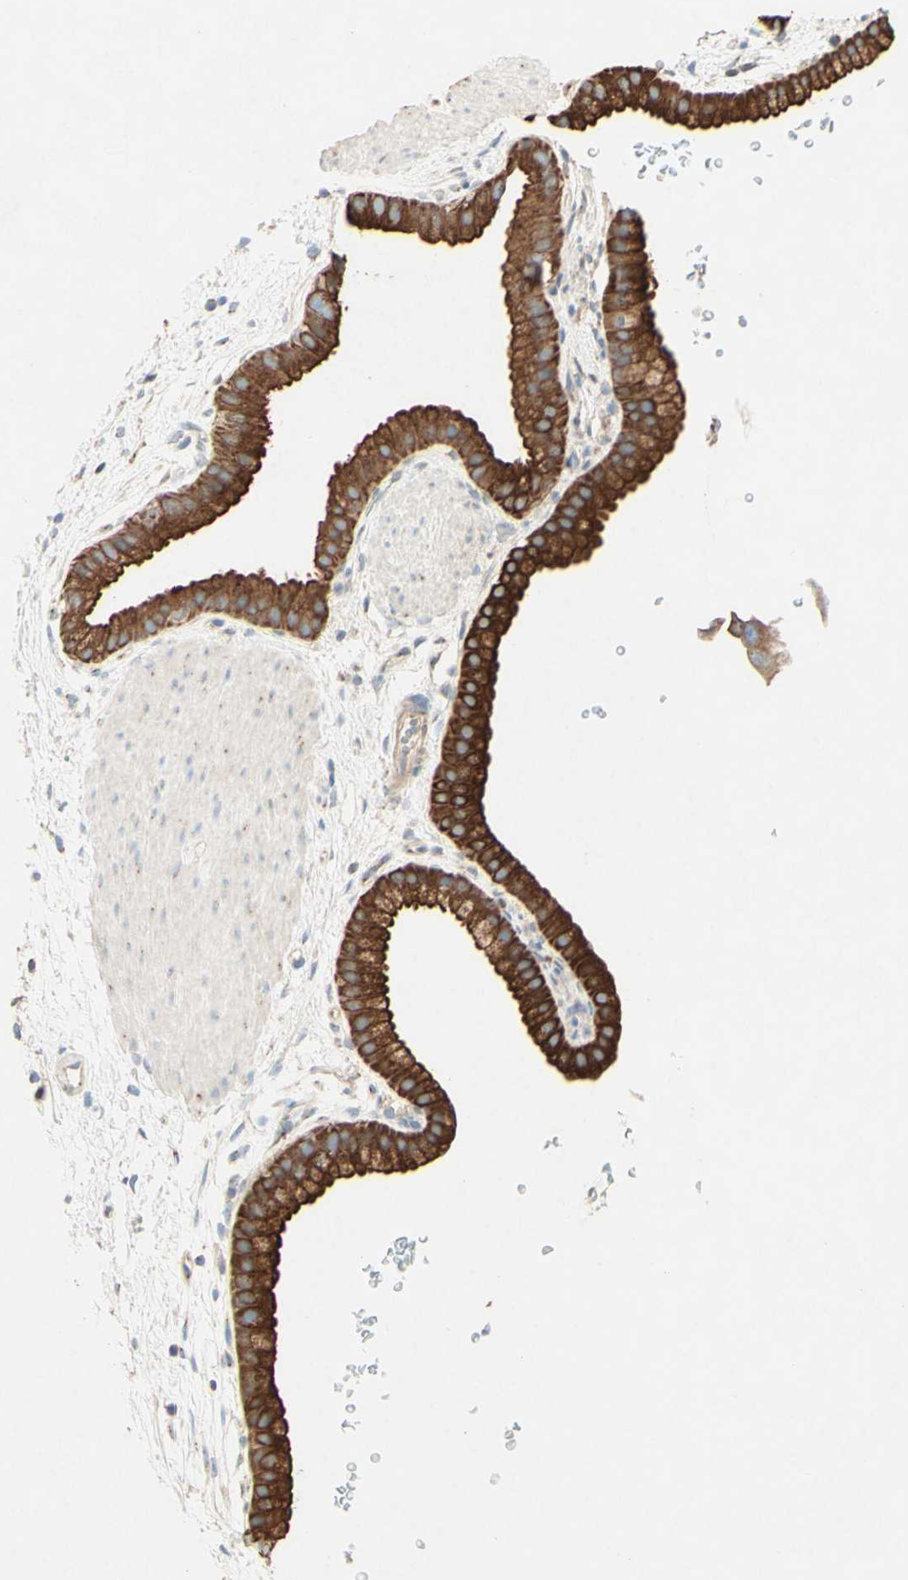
{"staining": {"intensity": "strong", "quantity": ">75%", "location": "cytoplasmic/membranous"}, "tissue": "gallbladder", "cell_type": "Glandular cells", "image_type": "normal", "snomed": [{"axis": "morphology", "description": "Normal tissue, NOS"}, {"axis": "topography", "description": "Gallbladder"}], "caption": "Immunohistochemistry (IHC) (DAB) staining of normal gallbladder shows strong cytoplasmic/membranous protein positivity in about >75% of glandular cells.", "gene": "MTM1", "patient": {"sex": "female", "age": 64}}